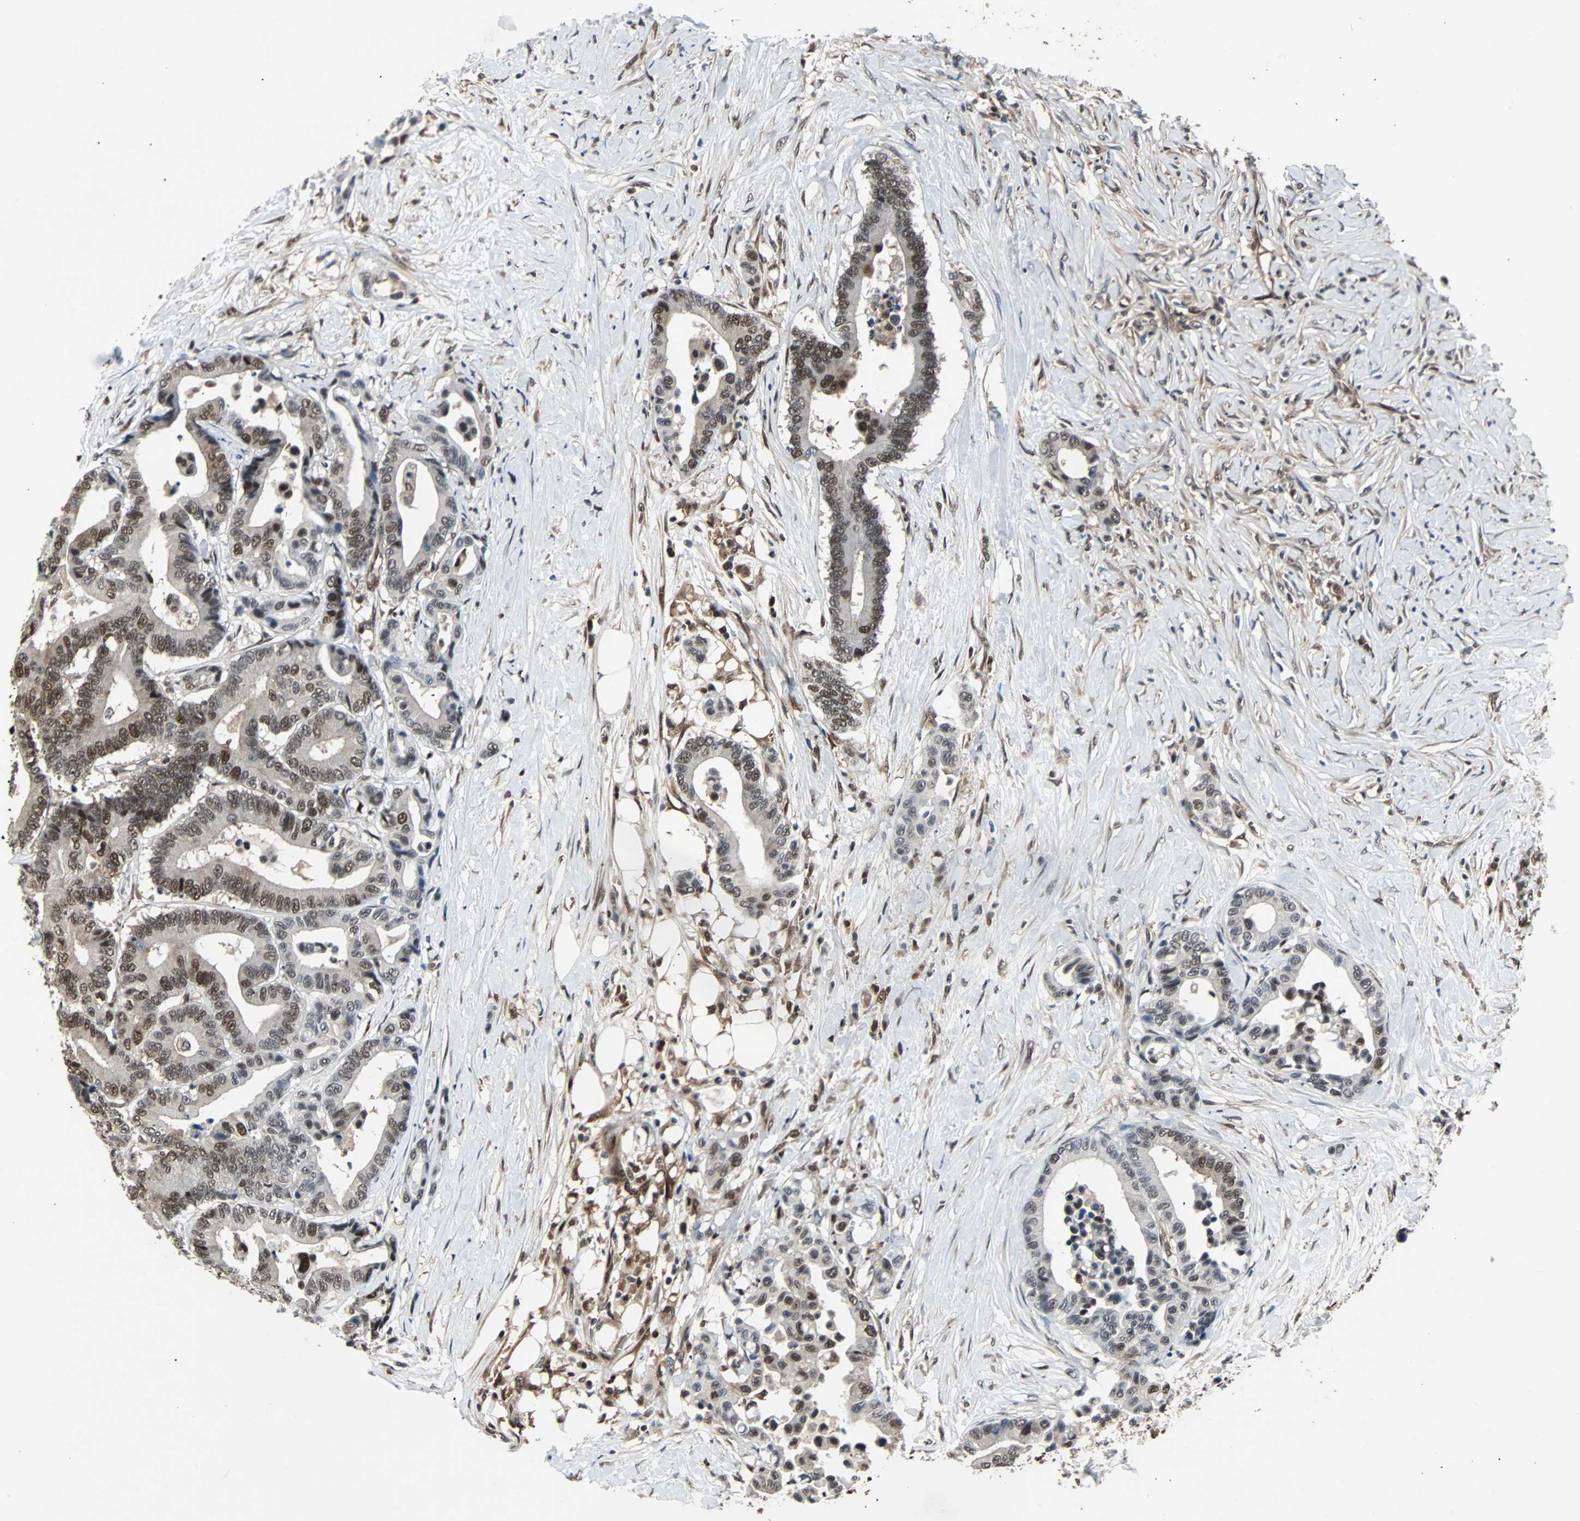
{"staining": {"intensity": "moderate", "quantity": ">75%", "location": "nuclear"}, "tissue": "colorectal cancer", "cell_type": "Tumor cells", "image_type": "cancer", "snomed": [{"axis": "morphology", "description": "Normal tissue, NOS"}, {"axis": "morphology", "description": "Adenocarcinoma, NOS"}, {"axis": "topography", "description": "Colon"}], "caption": "Colorectal cancer was stained to show a protein in brown. There is medium levels of moderate nuclear positivity in about >75% of tumor cells. The staining is performed using DAB brown chromogen to label protein expression. The nuclei are counter-stained blue using hematoxylin.", "gene": "ACLY", "patient": {"sex": "male", "age": 82}}